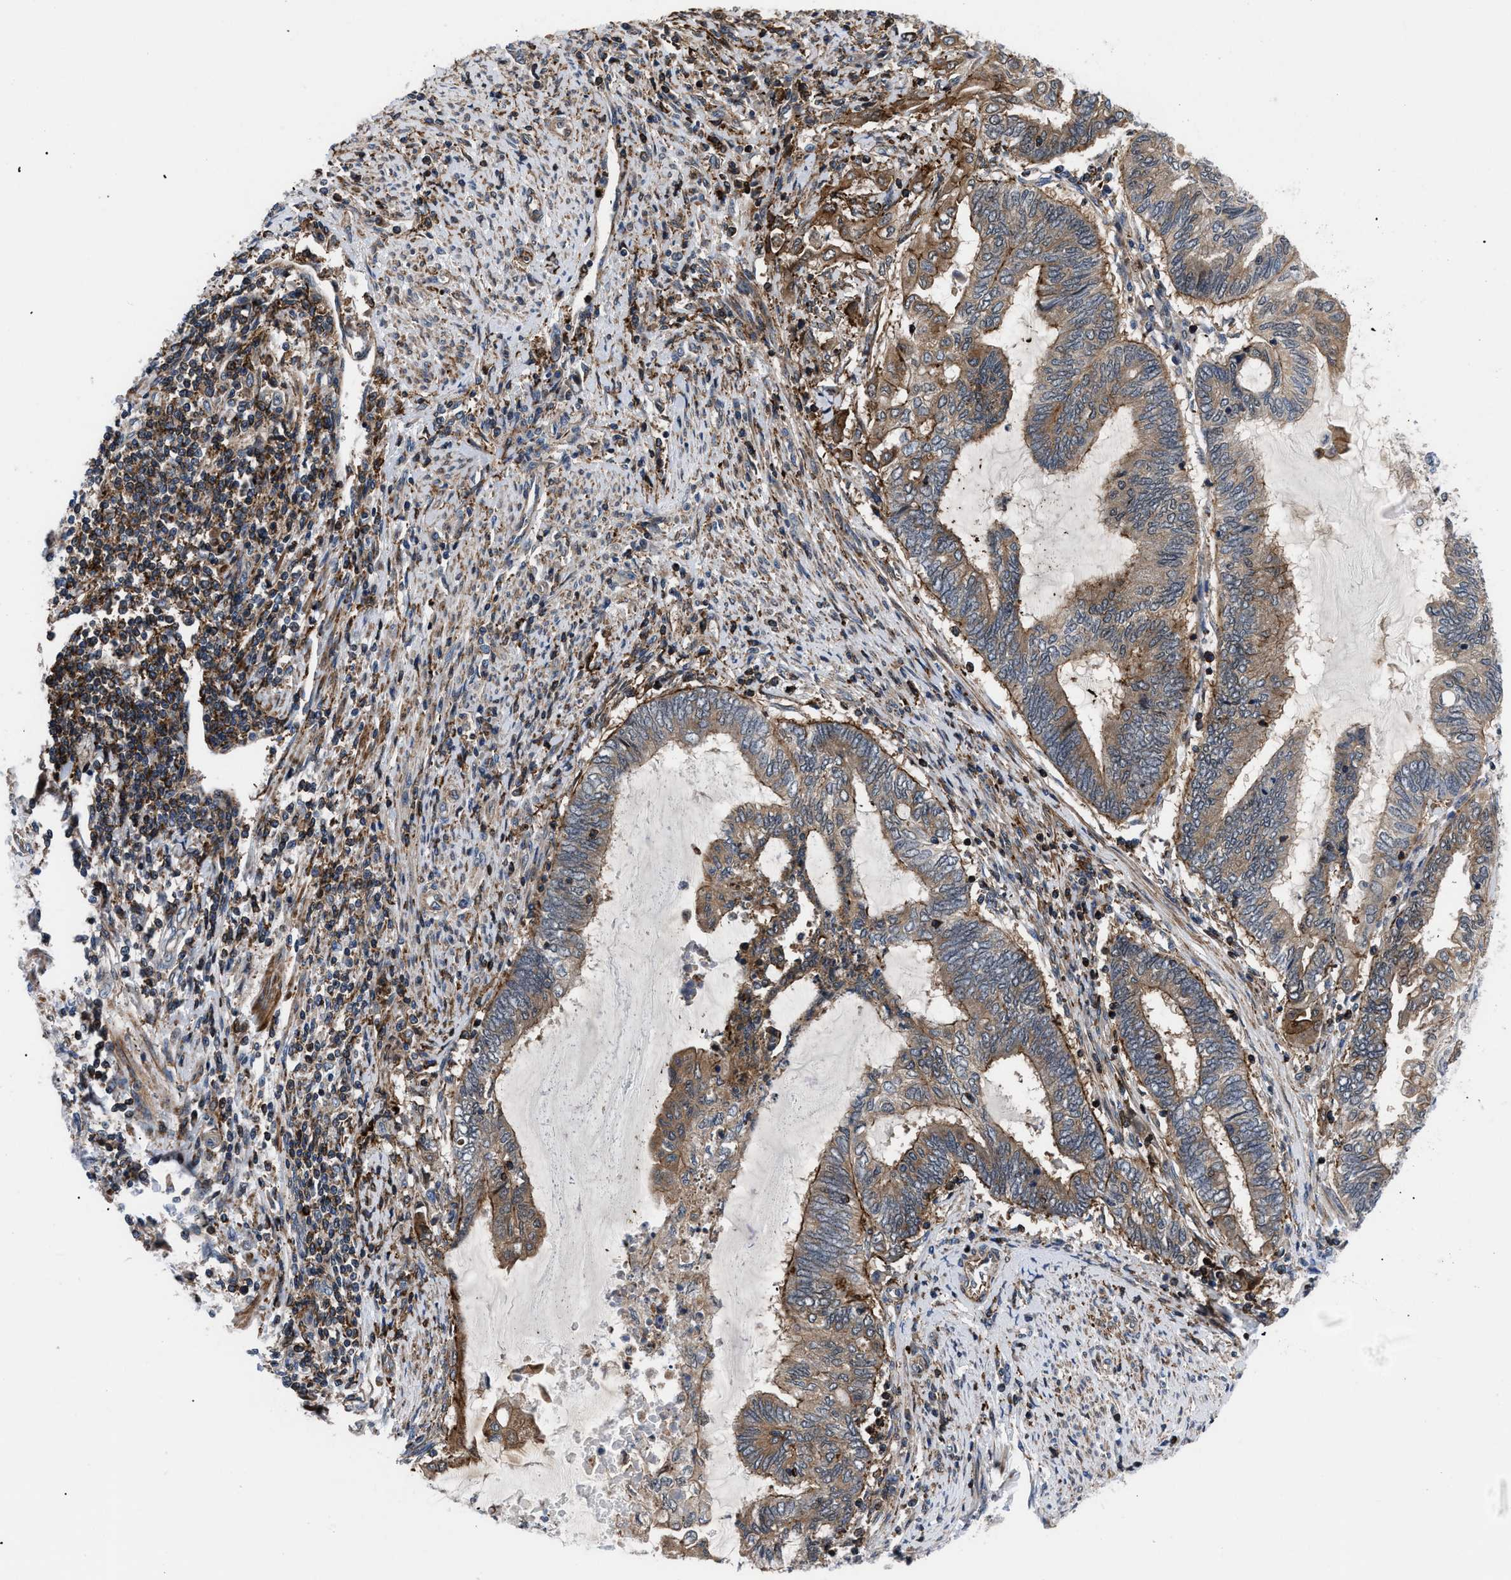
{"staining": {"intensity": "moderate", "quantity": ">75%", "location": "cytoplasmic/membranous"}, "tissue": "endometrial cancer", "cell_type": "Tumor cells", "image_type": "cancer", "snomed": [{"axis": "morphology", "description": "Adenocarcinoma, NOS"}, {"axis": "topography", "description": "Uterus"}, {"axis": "topography", "description": "Endometrium"}], "caption": "IHC photomicrograph of neoplastic tissue: human adenocarcinoma (endometrial) stained using IHC demonstrates medium levels of moderate protein expression localized specifically in the cytoplasmic/membranous of tumor cells, appearing as a cytoplasmic/membranous brown color.", "gene": "SPAST", "patient": {"sex": "female", "age": 70}}